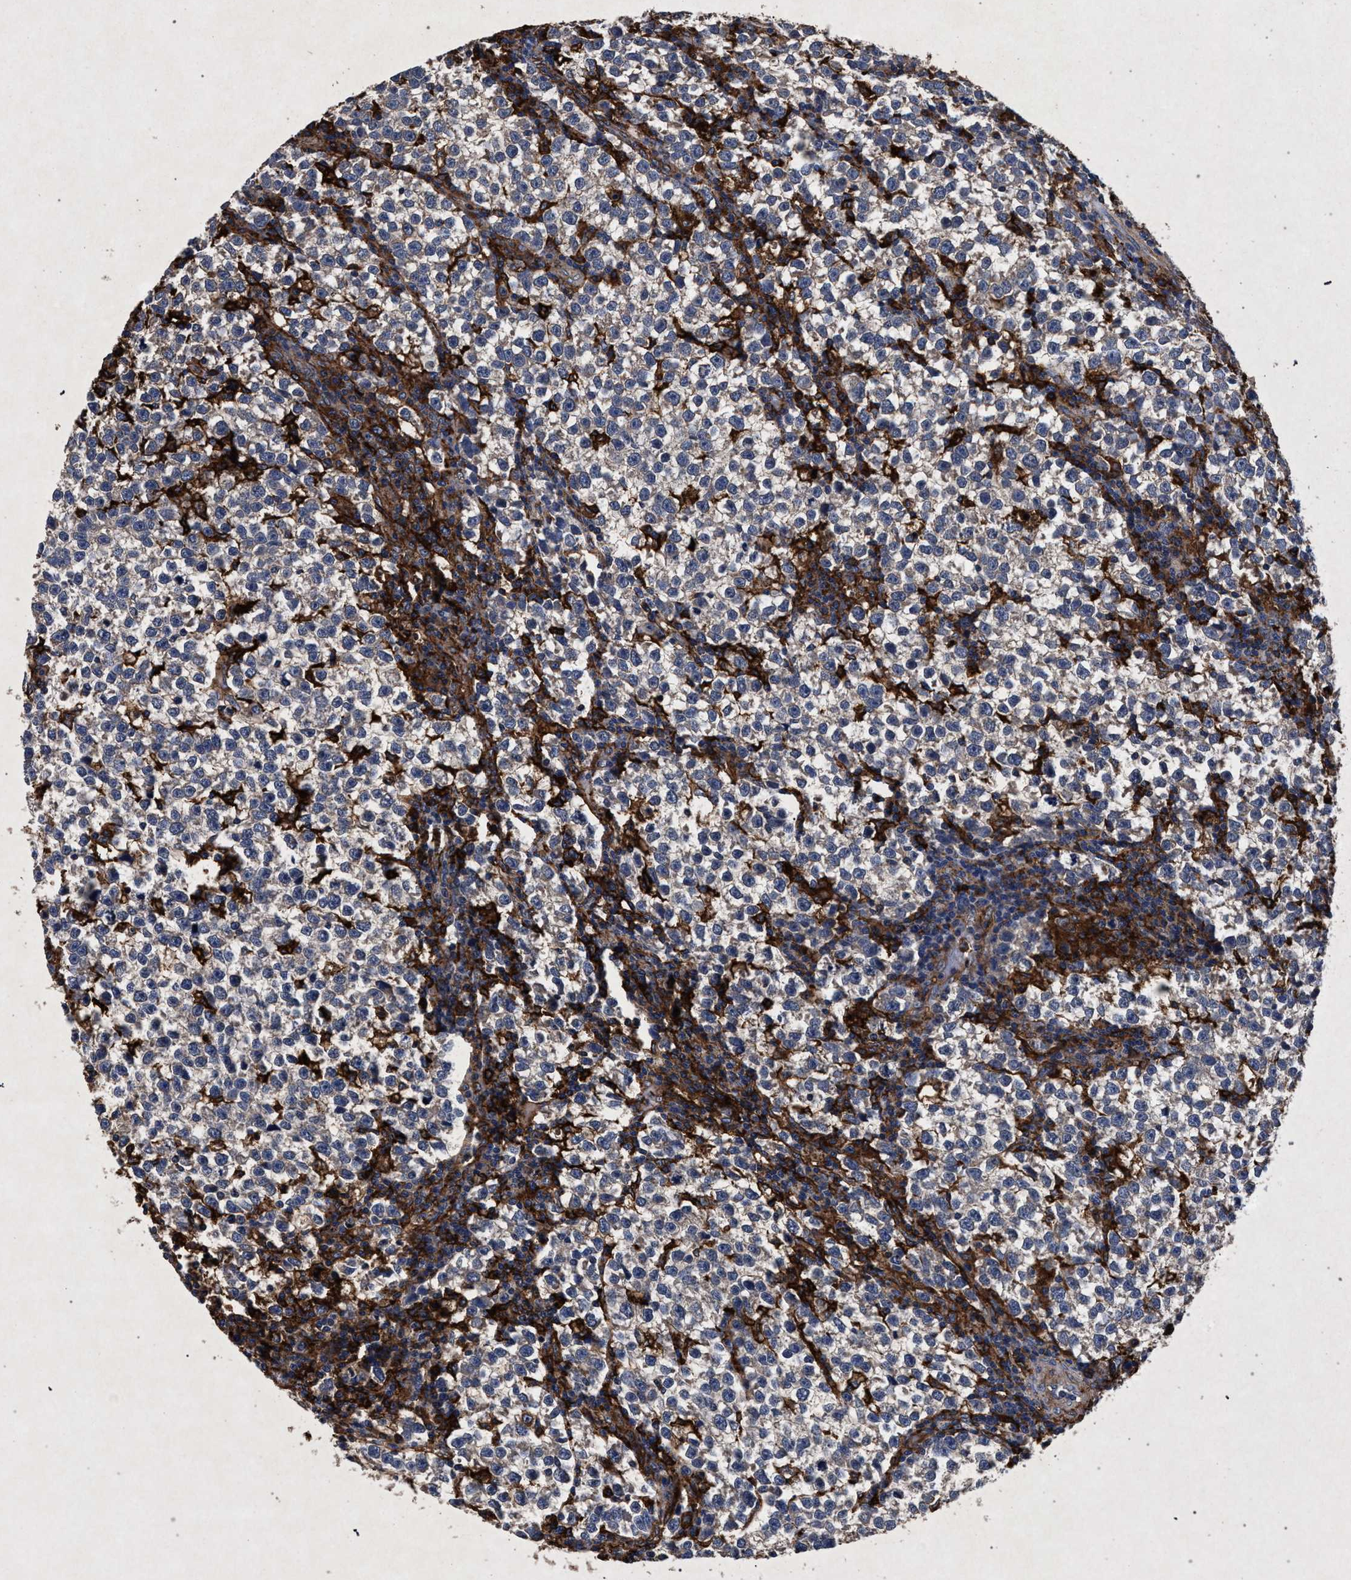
{"staining": {"intensity": "negative", "quantity": "none", "location": "none"}, "tissue": "testis cancer", "cell_type": "Tumor cells", "image_type": "cancer", "snomed": [{"axis": "morphology", "description": "Normal tissue, NOS"}, {"axis": "morphology", "description": "Seminoma, NOS"}, {"axis": "topography", "description": "Testis"}], "caption": "IHC photomicrograph of seminoma (testis) stained for a protein (brown), which exhibits no expression in tumor cells.", "gene": "MARCKS", "patient": {"sex": "male", "age": 43}}